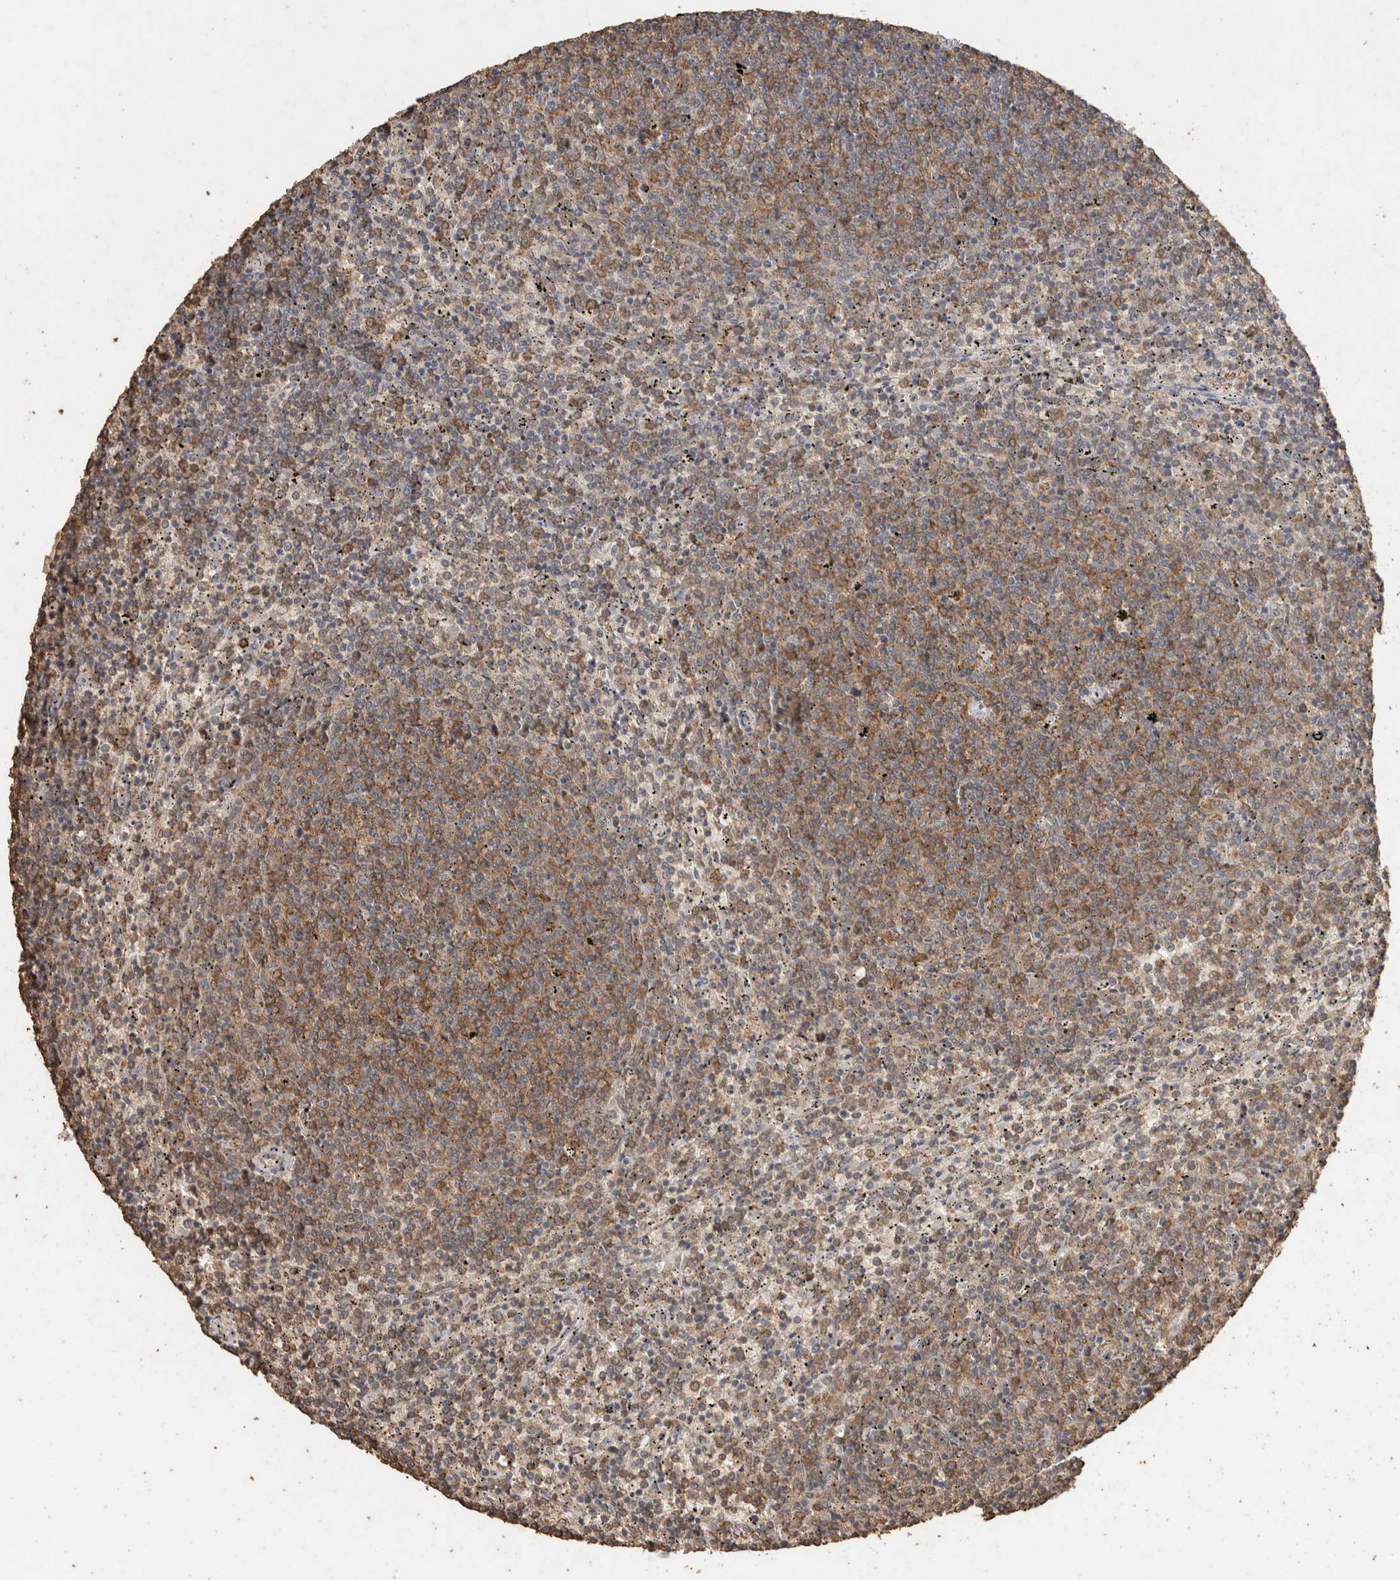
{"staining": {"intensity": "moderate", "quantity": "<25%", "location": "cytoplasmic/membranous"}, "tissue": "lymphoma", "cell_type": "Tumor cells", "image_type": "cancer", "snomed": [{"axis": "morphology", "description": "Malignant lymphoma, non-Hodgkin's type, Low grade"}, {"axis": "topography", "description": "Spleen"}], "caption": "Immunohistochemistry (IHC) image of neoplastic tissue: lymphoma stained using immunohistochemistry (IHC) shows low levels of moderate protein expression localized specifically in the cytoplasmic/membranous of tumor cells, appearing as a cytoplasmic/membranous brown color.", "gene": "CX3CL1", "patient": {"sex": "female", "age": 50}}